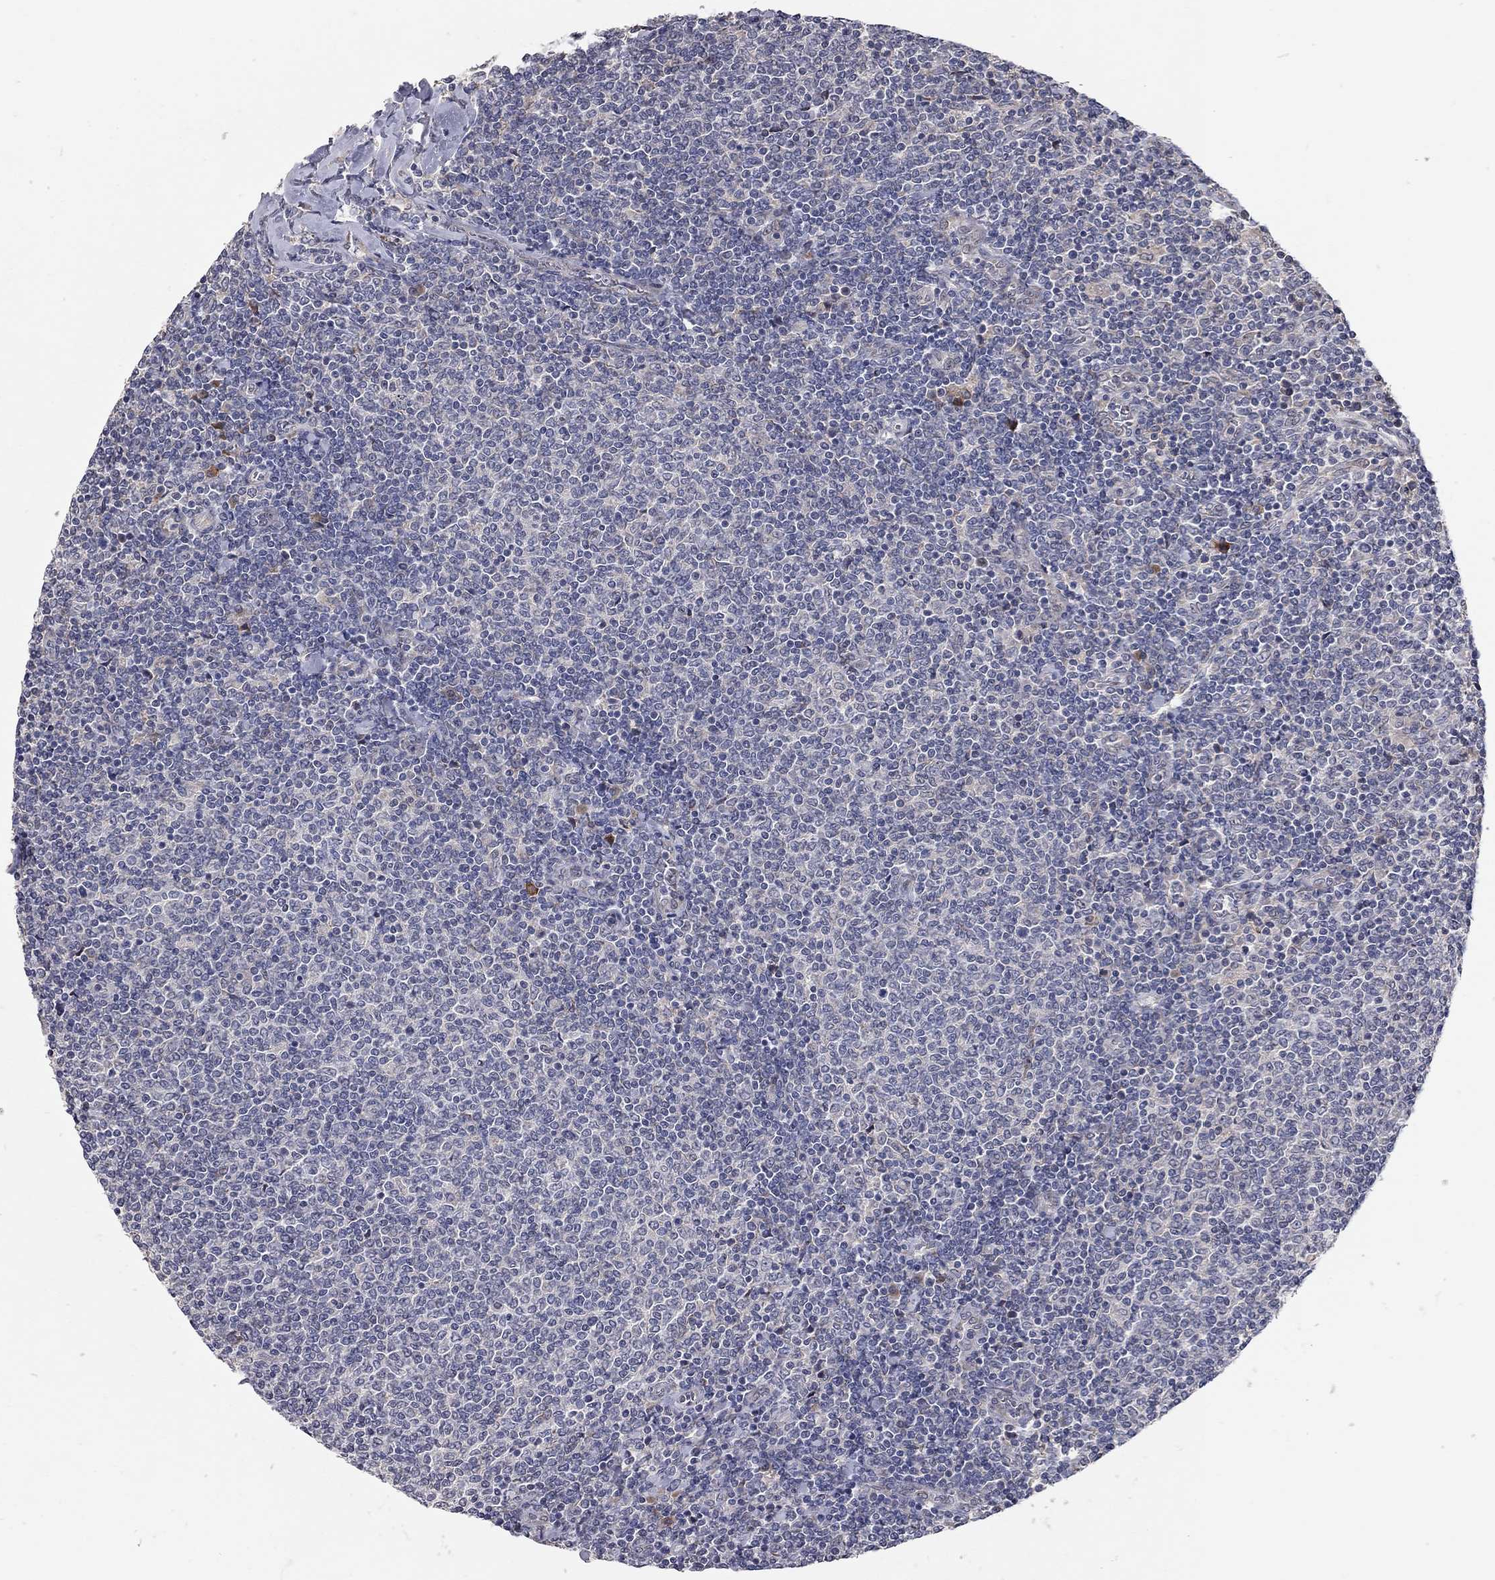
{"staining": {"intensity": "negative", "quantity": "none", "location": "none"}, "tissue": "lymphoma", "cell_type": "Tumor cells", "image_type": "cancer", "snomed": [{"axis": "morphology", "description": "Malignant lymphoma, non-Hodgkin's type, Low grade"}, {"axis": "topography", "description": "Lymph node"}], "caption": "Micrograph shows no significant protein positivity in tumor cells of low-grade malignant lymphoma, non-Hodgkin's type.", "gene": "XAGE2", "patient": {"sex": "male", "age": 52}}